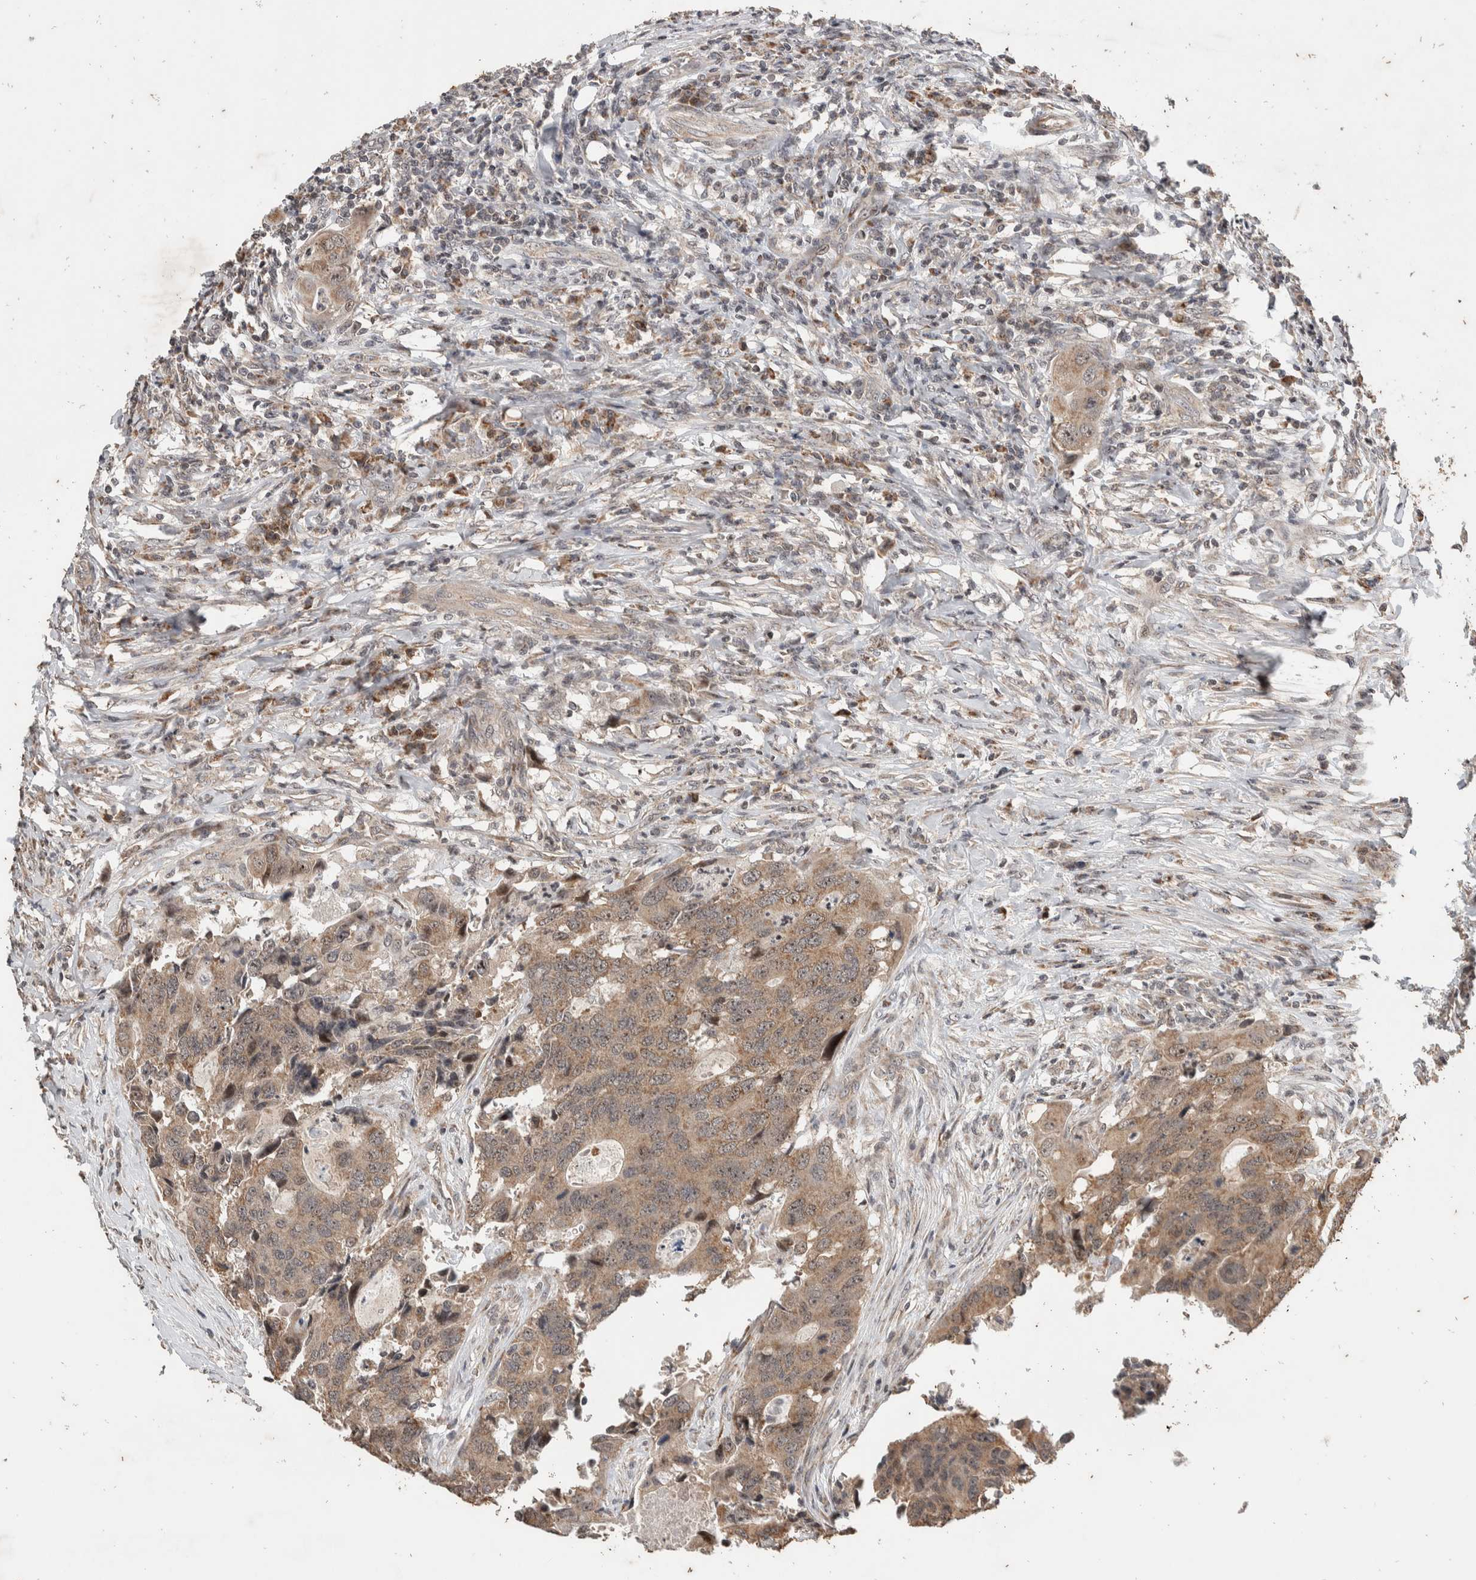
{"staining": {"intensity": "weak", "quantity": ">75%", "location": "cytoplasmic/membranous"}, "tissue": "colorectal cancer", "cell_type": "Tumor cells", "image_type": "cancer", "snomed": [{"axis": "morphology", "description": "Adenocarcinoma, NOS"}, {"axis": "topography", "description": "Colon"}], "caption": "Colorectal adenocarcinoma stained with a brown dye demonstrates weak cytoplasmic/membranous positive staining in about >75% of tumor cells.", "gene": "ATXN7L1", "patient": {"sex": "male", "age": 71}}